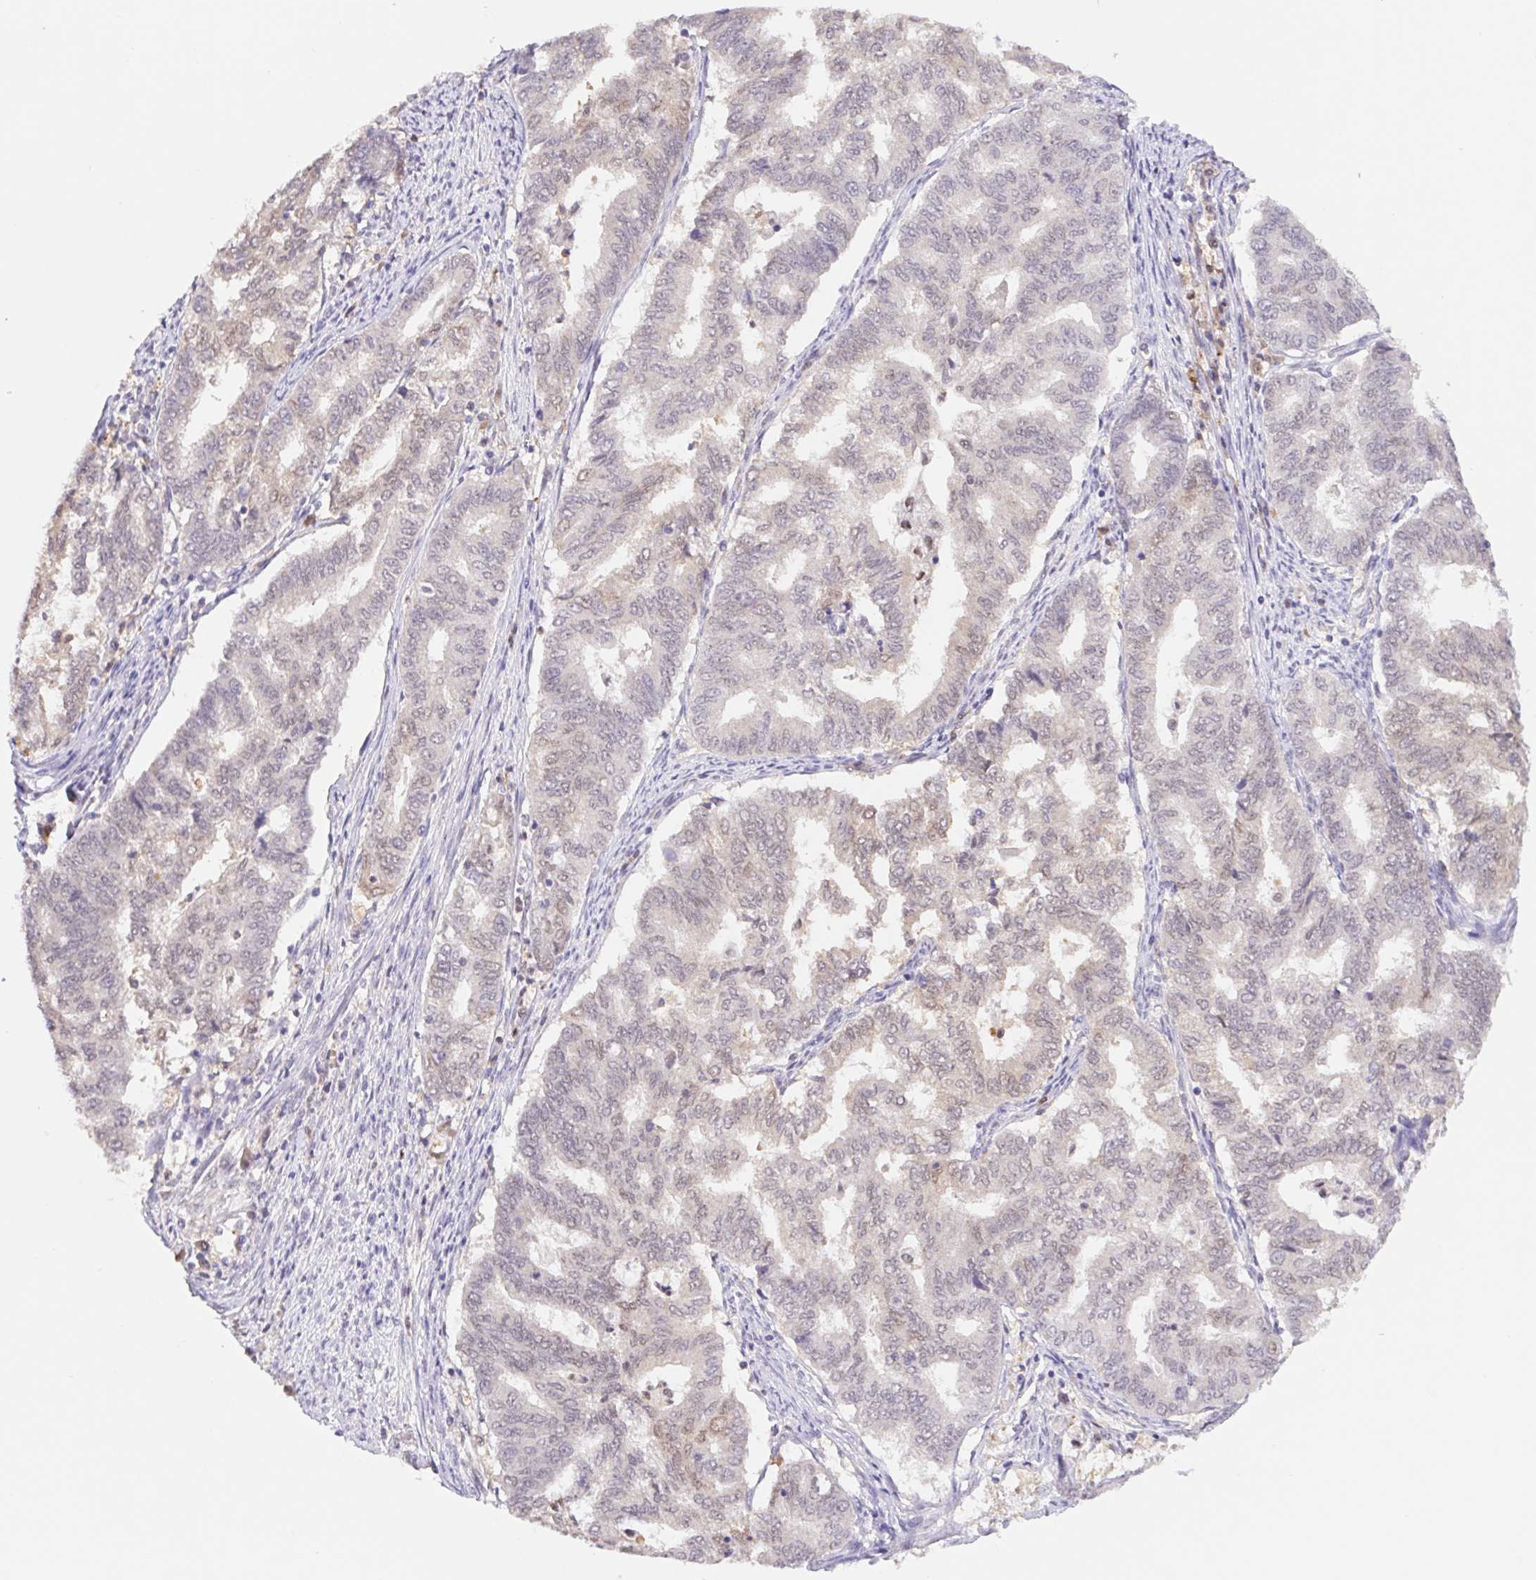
{"staining": {"intensity": "negative", "quantity": "none", "location": "none"}, "tissue": "endometrial cancer", "cell_type": "Tumor cells", "image_type": "cancer", "snomed": [{"axis": "morphology", "description": "Adenocarcinoma, NOS"}, {"axis": "topography", "description": "Endometrium"}], "caption": "Human endometrial cancer (adenocarcinoma) stained for a protein using immunohistochemistry shows no positivity in tumor cells.", "gene": "L3MBTL4", "patient": {"sex": "female", "age": 79}}